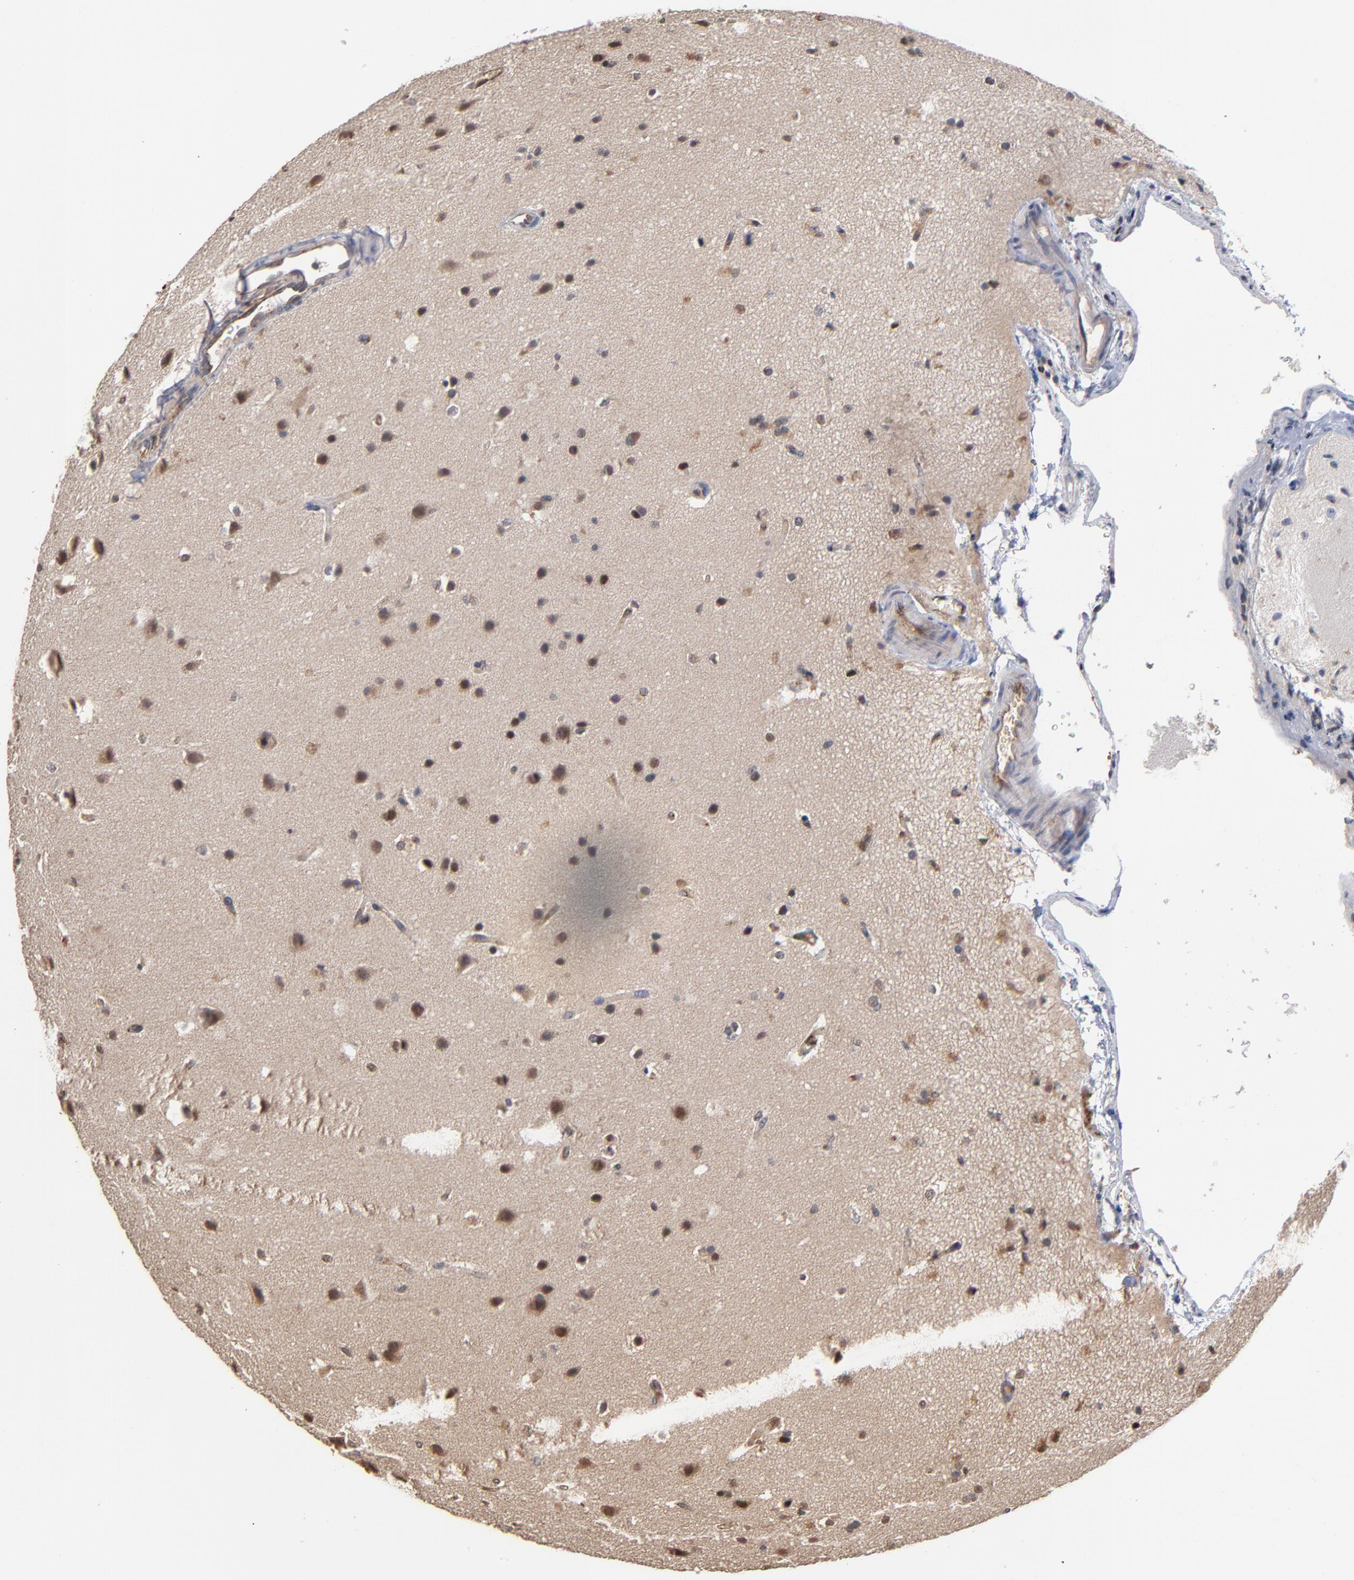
{"staining": {"intensity": "strong", "quantity": ">75%", "location": "cytoplasmic/membranous"}, "tissue": "glioma", "cell_type": "Tumor cells", "image_type": "cancer", "snomed": [{"axis": "morphology", "description": "Glioma, malignant, Low grade"}, {"axis": "topography", "description": "Cerebral cortex"}], "caption": "Protein expression analysis of low-grade glioma (malignant) reveals strong cytoplasmic/membranous staining in about >75% of tumor cells.", "gene": "ASB8", "patient": {"sex": "female", "age": 47}}